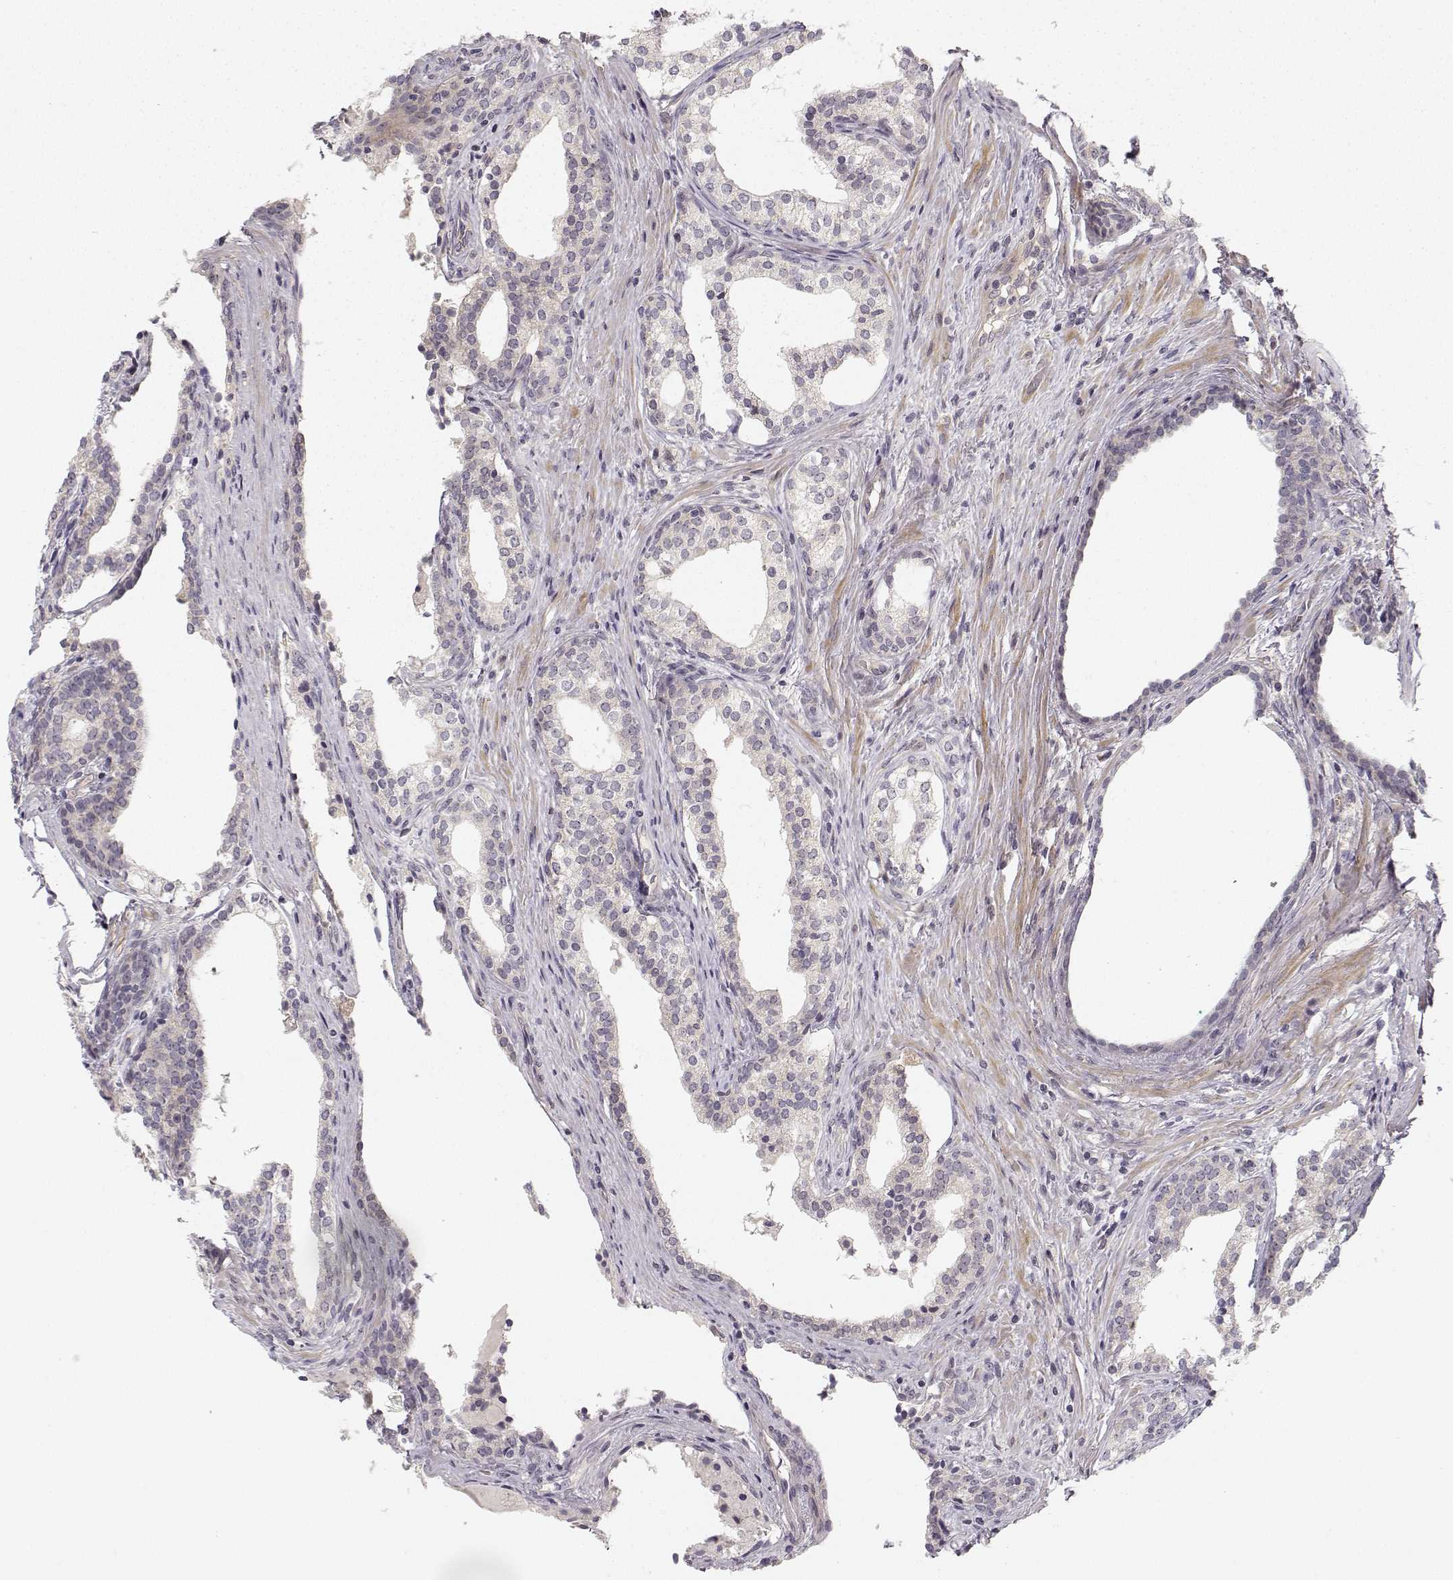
{"staining": {"intensity": "negative", "quantity": "none", "location": "none"}, "tissue": "prostate cancer", "cell_type": "Tumor cells", "image_type": "cancer", "snomed": [{"axis": "morphology", "description": "Adenocarcinoma, NOS"}, {"axis": "morphology", "description": "Adenocarcinoma, High grade"}, {"axis": "topography", "description": "Prostate"}], "caption": "Adenocarcinoma (prostate) was stained to show a protein in brown. There is no significant staining in tumor cells.", "gene": "MED12L", "patient": {"sex": "male", "age": 61}}